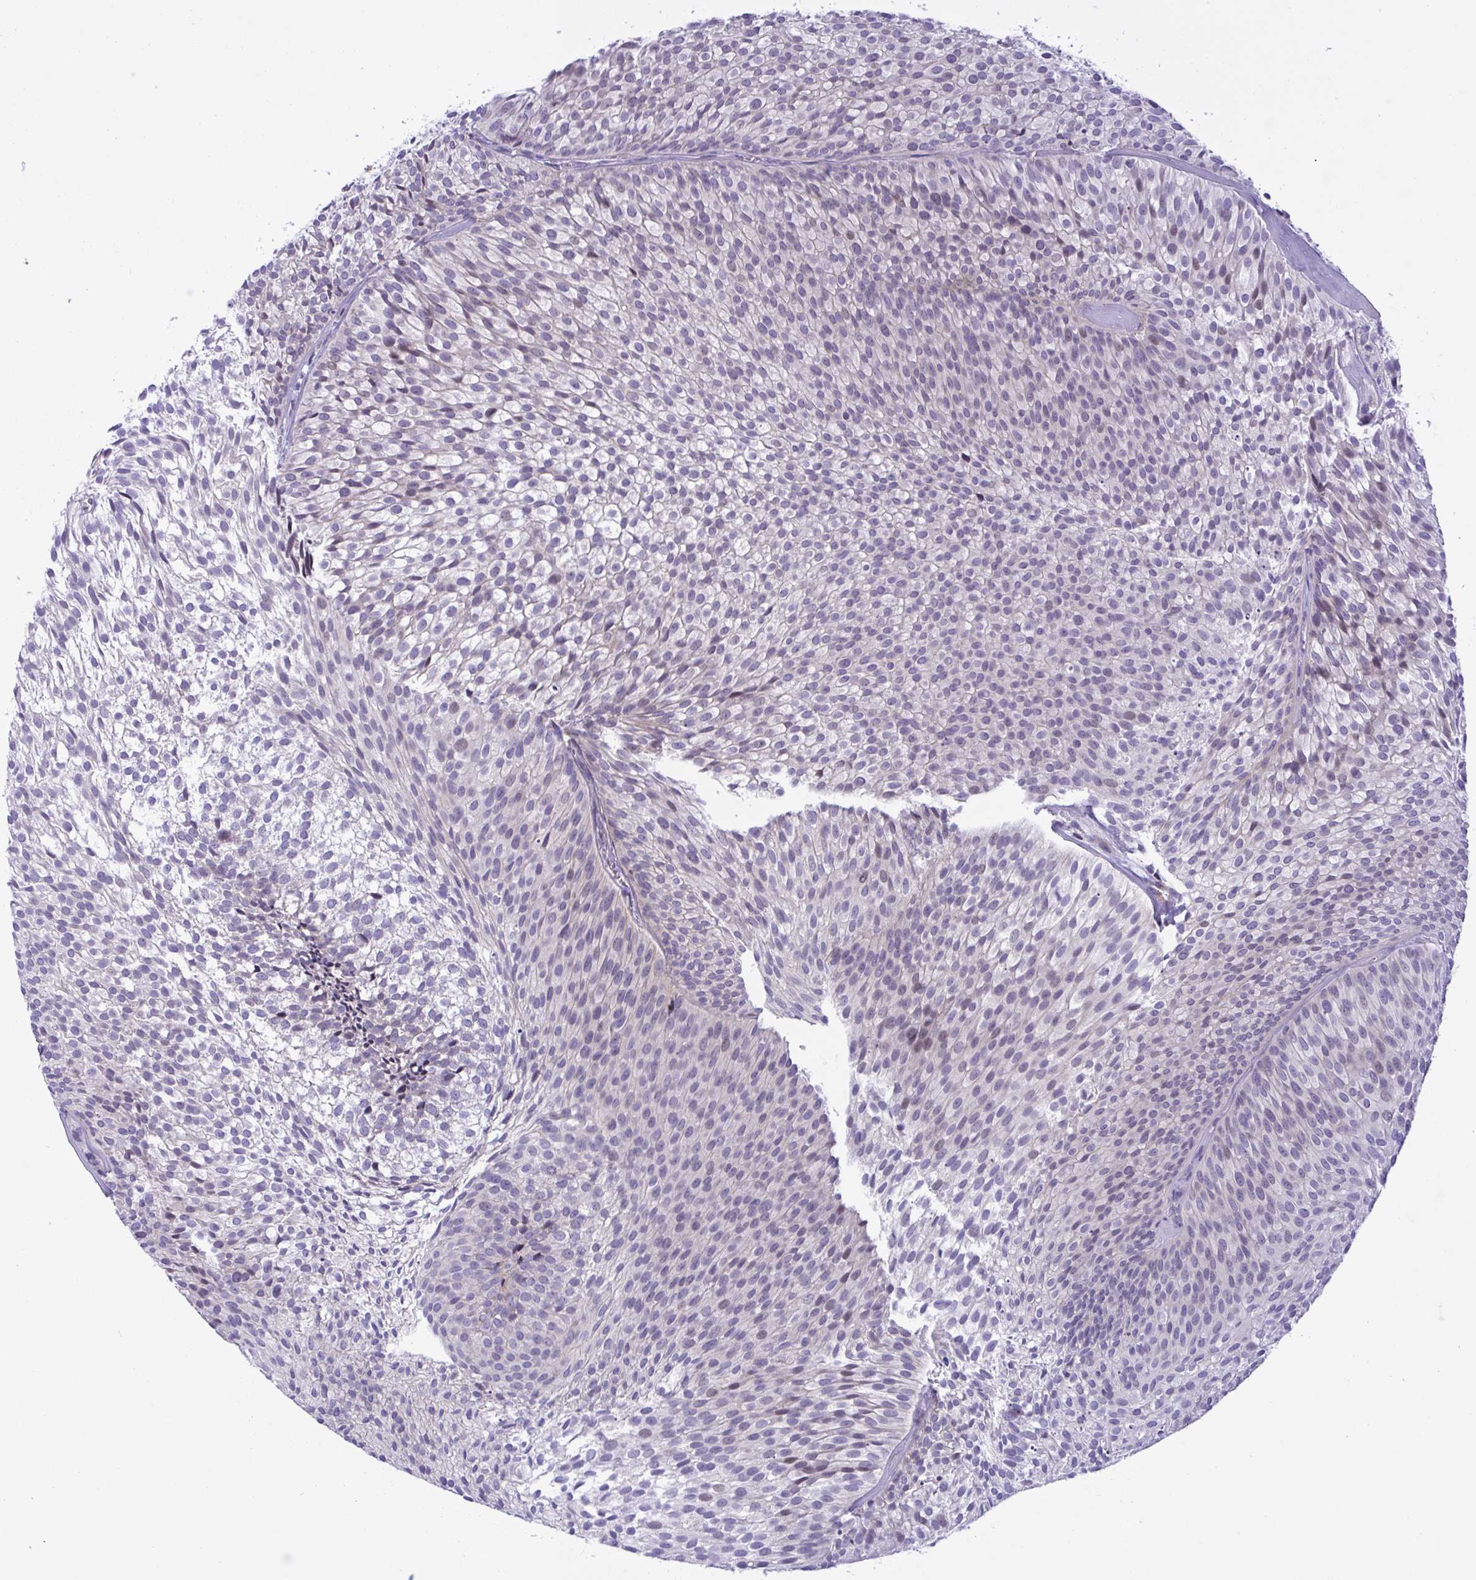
{"staining": {"intensity": "negative", "quantity": "none", "location": "none"}, "tissue": "urothelial cancer", "cell_type": "Tumor cells", "image_type": "cancer", "snomed": [{"axis": "morphology", "description": "Urothelial carcinoma, Low grade"}, {"axis": "topography", "description": "Urinary bladder"}], "caption": "Tumor cells are negative for brown protein staining in urothelial cancer.", "gene": "SNX11", "patient": {"sex": "male", "age": 91}}